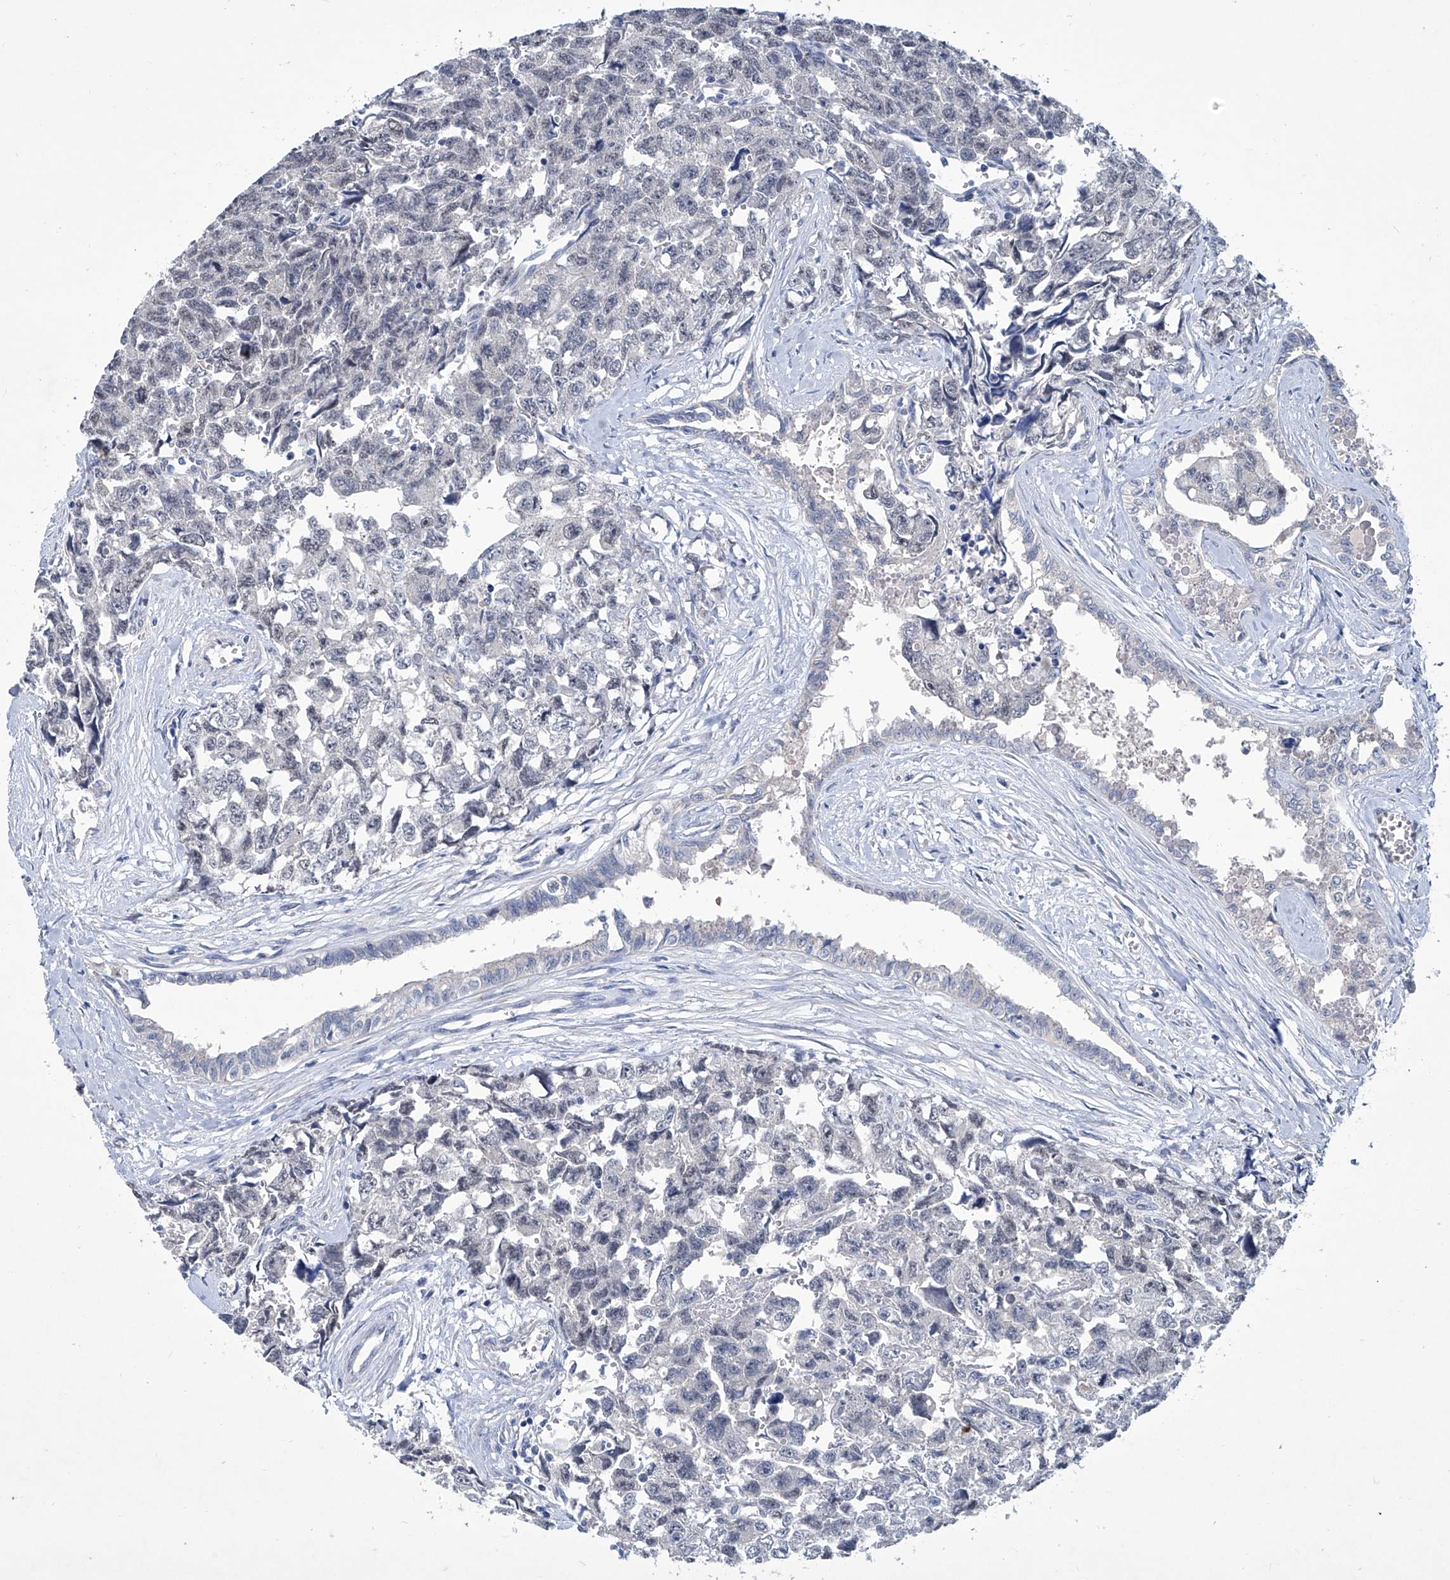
{"staining": {"intensity": "negative", "quantity": "none", "location": "none"}, "tissue": "testis cancer", "cell_type": "Tumor cells", "image_type": "cancer", "snomed": [{"axis": "morphology", "description": "Carcinoma, Embryonal, NOS"}, {"axis": "topography", "description": "Testis"}], "caption": "There is no significant expression in tumor cells of testis cancer.", "gene": "KLHL17", "patient": {"sex": "male", "age": 31}}